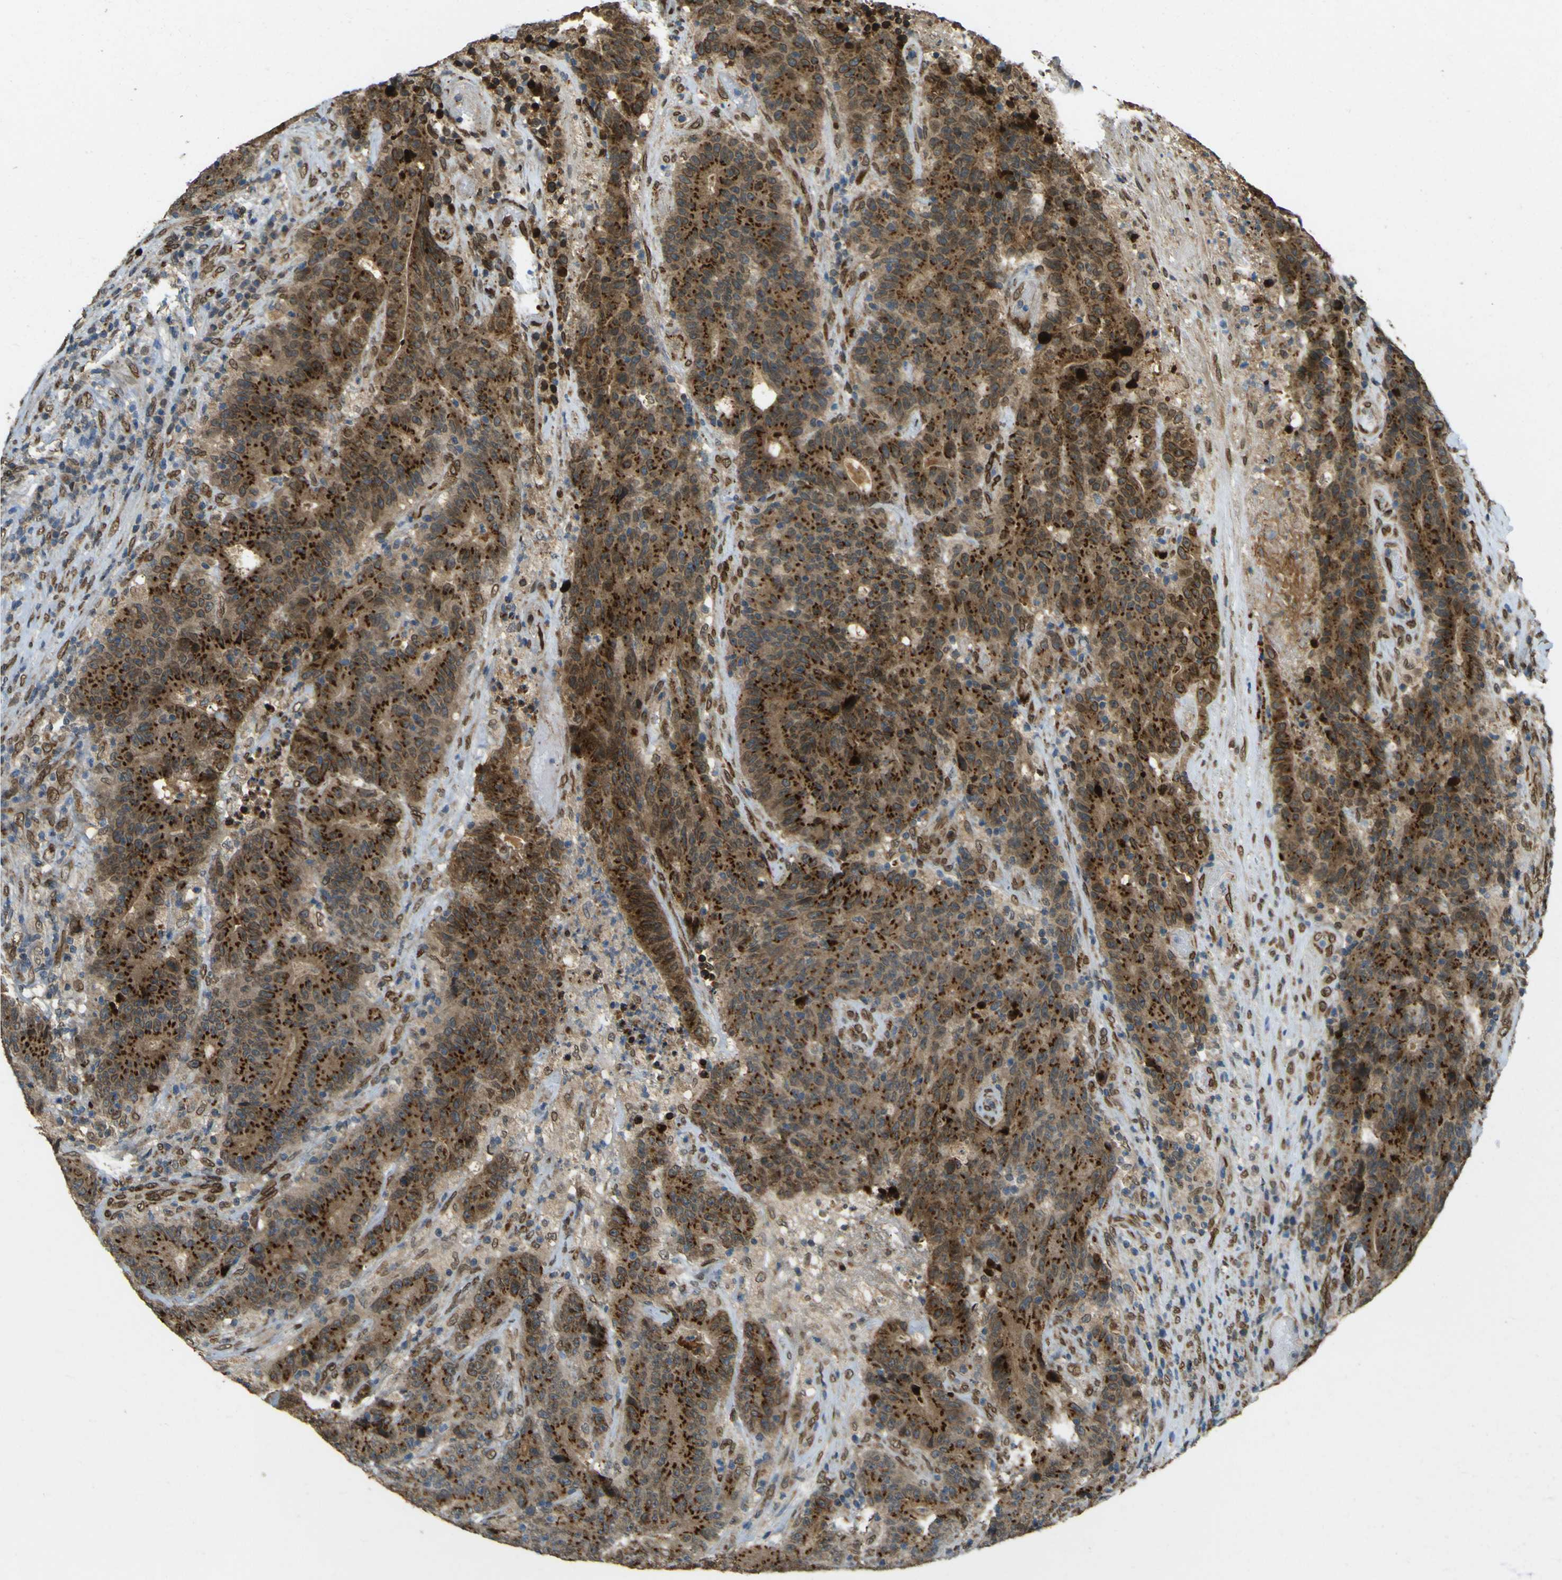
{"staining": {"intensity": "strong", "quantity": ">75%", "location": "cytoplasmic/membranous"}, "tissue": "colorectal cancer", "cell_type": "Tumor cells", "image_type": "cancer", "snomed": [{"axis": "morphology", "description": "Normal tissue, NOS"}, {"axis": "morphology", "description": "Adenocarcinoma, NOS"}, {"axis": "topography", "description": "Colon"}], "caption": "This micrograph exhibits IHC staining of human colorectal cancer, with high strong cytoplasmic/membranous staining in approximately >75% of tumor cells.", "gene": "GALNT1", "patient": {"sex": "female", "age": 75}}